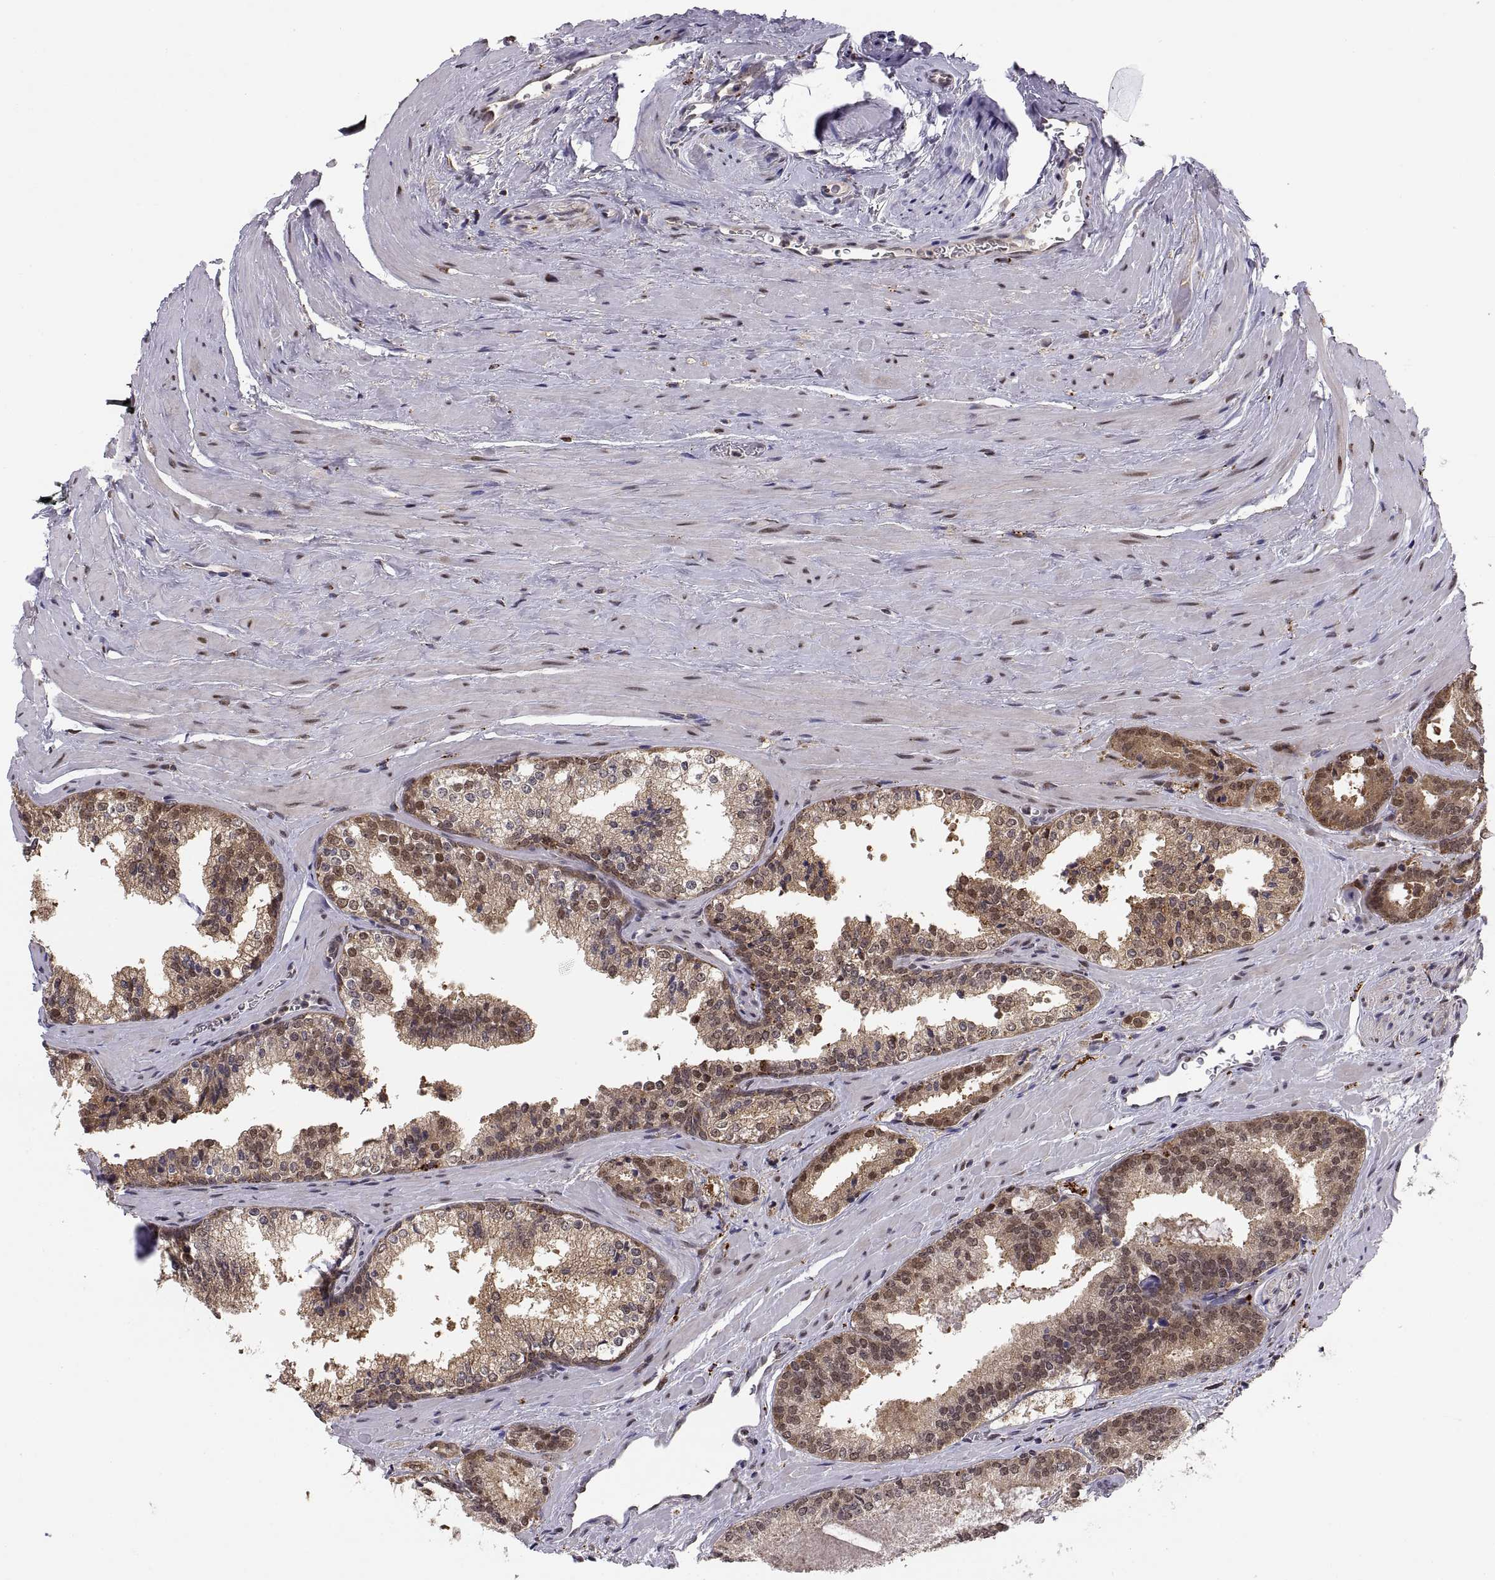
{"staining": {"intensity": "weak", "quantity": ">75%", "location": "cytoplasmic/membranous,nuclear"}, "tissue": "prostate cancer", "cell_type": "Tumor cells", "image_type": "cancer", "snomed": [{"axis": "morphology", "description": "Adenocarcinoma, NOS"}, {"axis": "morphology", "description": "Adenocarcinoma, High grade"}, {"axis": "topography", "description": "Prostate"}], "caption": "Immunohistochemical staining of human prostate cancer demonstrates low levels of weak cytoplasmic/membranous and nuclear protein staining in about >75% of tumor cells.", "gene": "PSMC2", "patient": {"sex": "male", "age": 62}}